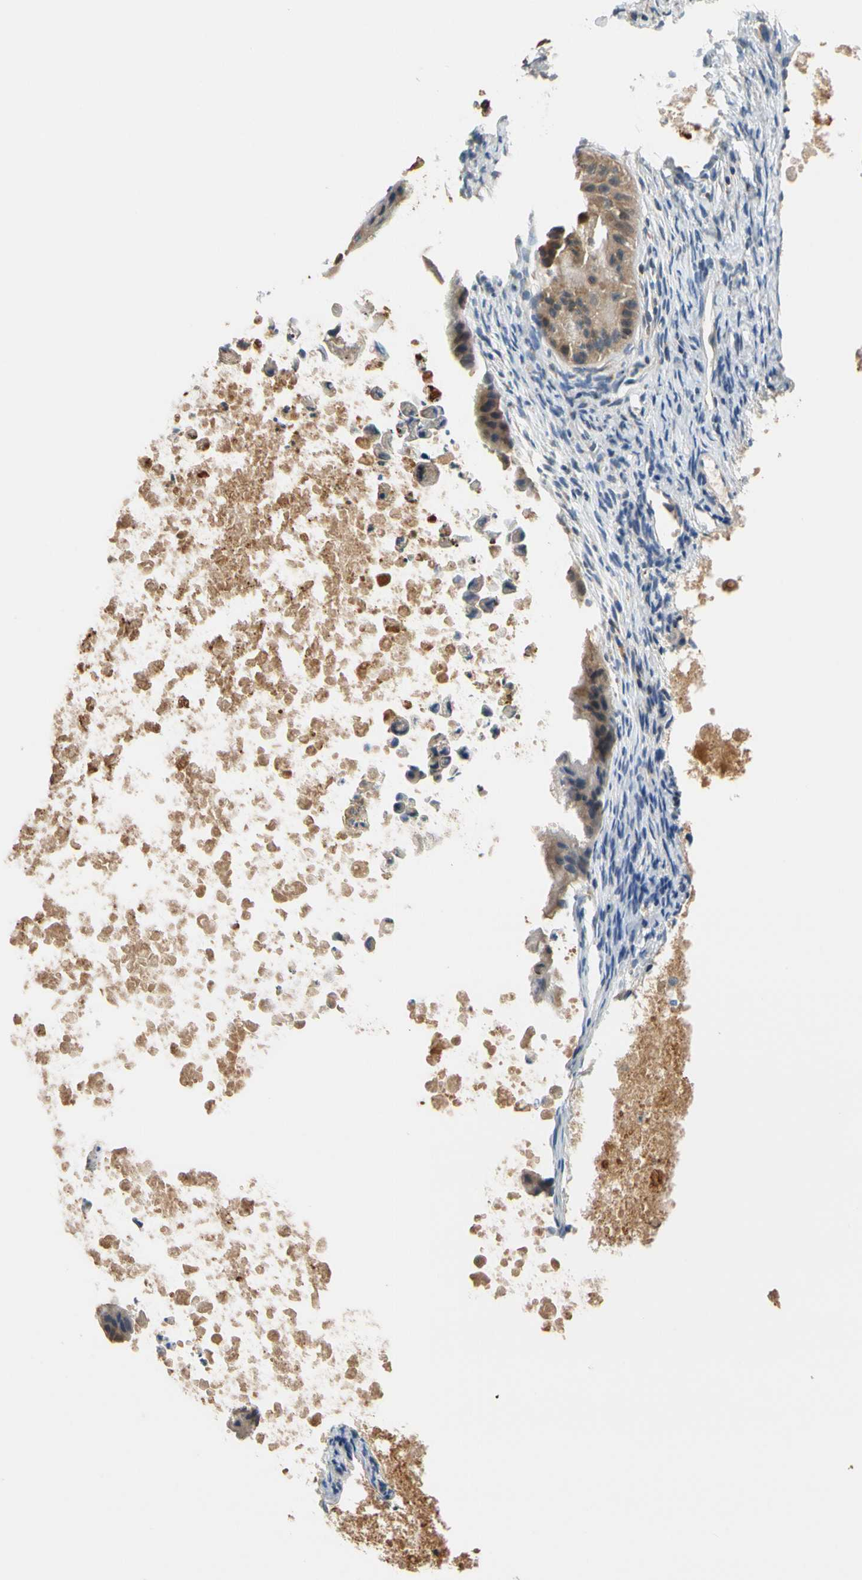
{"staining": {"intensity": "moderate", "quantity": ">75%", "location": "cytoplasmic/membranous"}, "tissue": "ovarian cancer", "cell_type": "Tumor cells", "image_type": "cancer", "snomed": [{"axis": "morphology", "description": "Cystadenocarcinoma, mucinous, NOS"}, {"axis": "topography", "description": "Ovary"}], "caption": "Ovarian cancer tissue demonstrates moderate cytoplasmic/membranous positivity in about >75% of tumor cells, visualized by immunohistochemistry.", "gene": "GPSM2", "patient": {"sex": "female", "age": 37}}